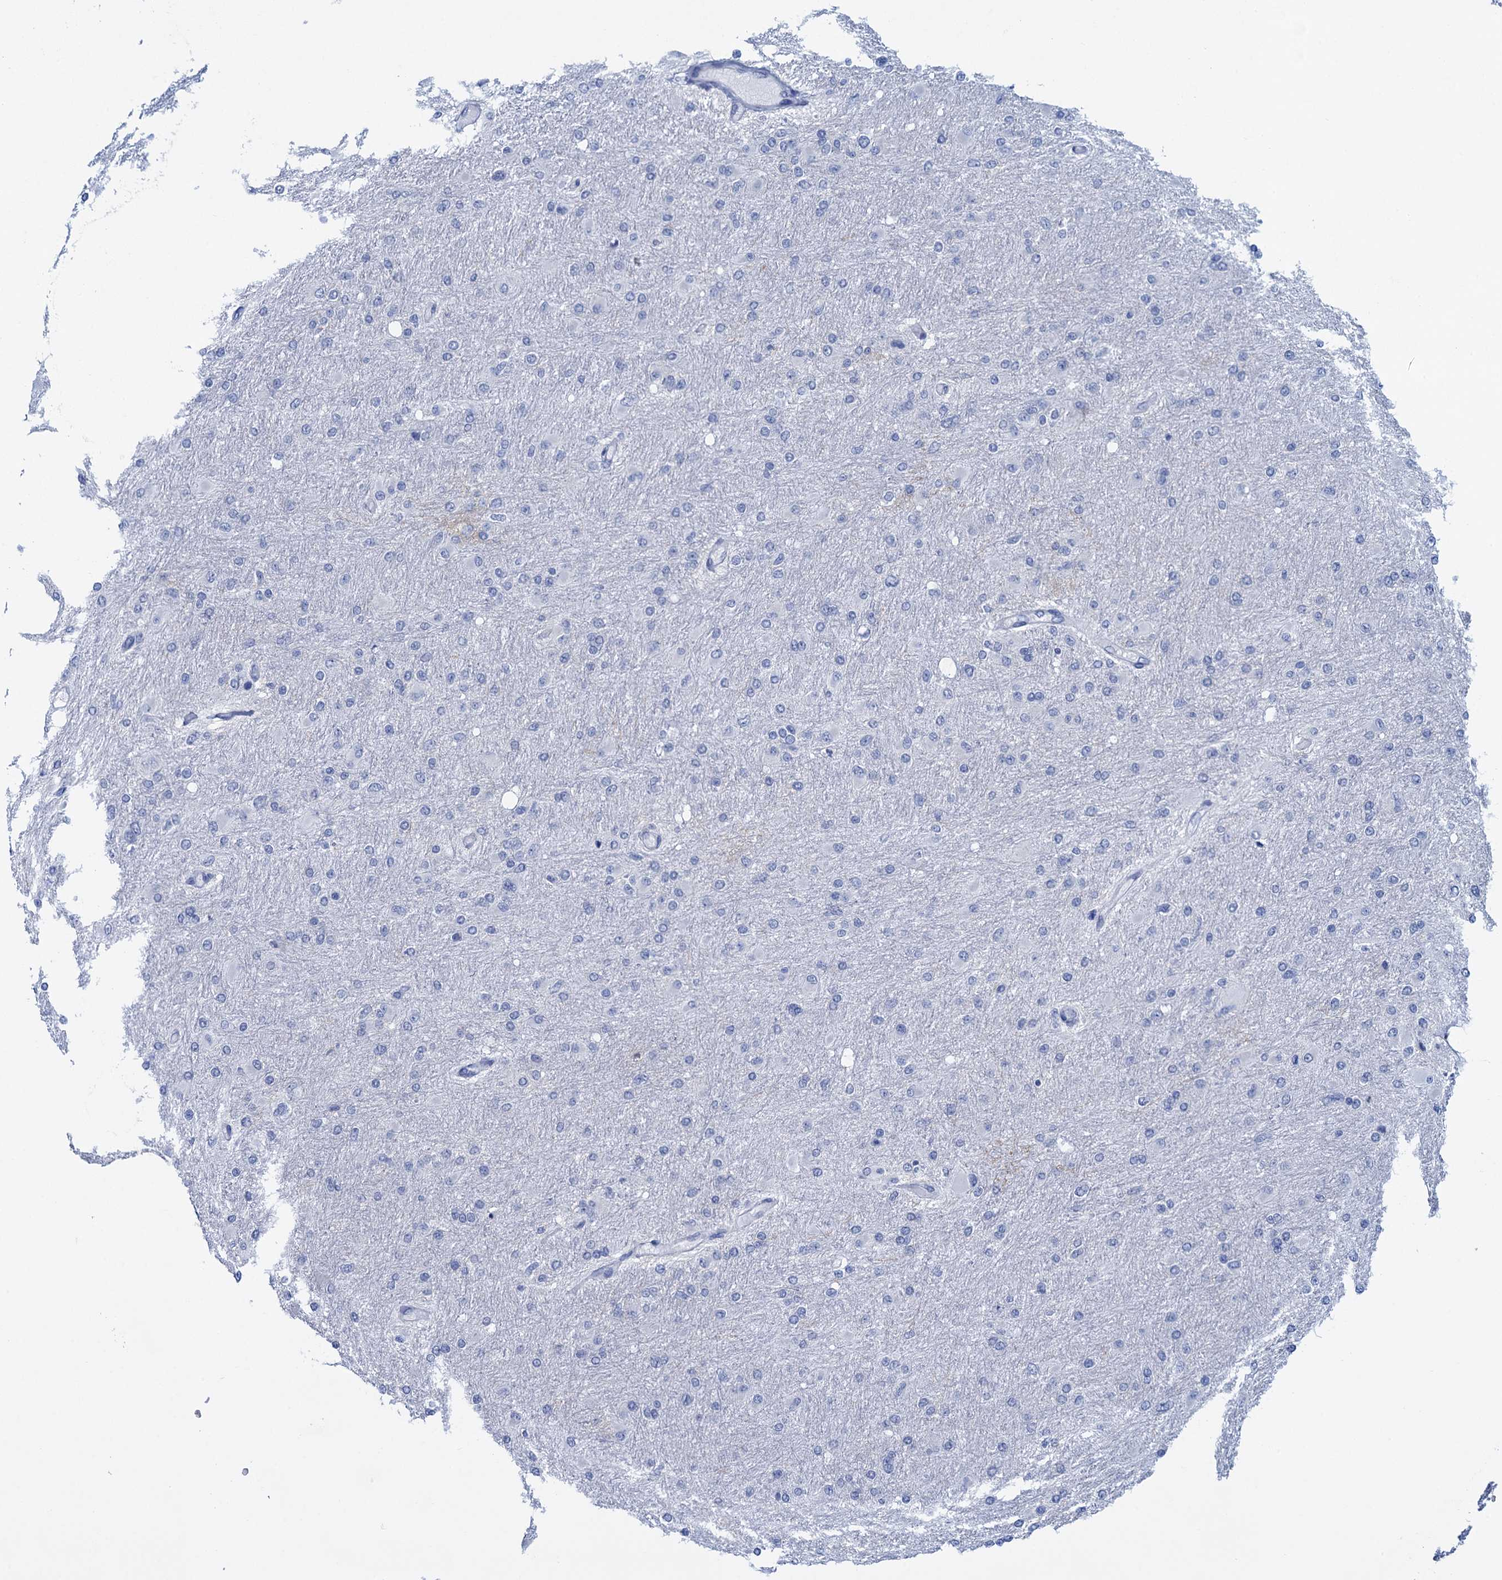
{"staining": {"intensity": "negative", "quantity": "none", "location": "none"}, "tissue": "glioma", "cell_type": "Tumor cells", "image_type": "cancer", "snomed": [{"axis": "morphology", "description": "Glioma, malignant, High grade"}, {"axis": "topography", "description": "Cerebral cortex"}], "caption": "Tumor cells are negative for brown protein staining in glioma.", "gene": "RHCG", "patient": {"sex": "female", "age": 36}}